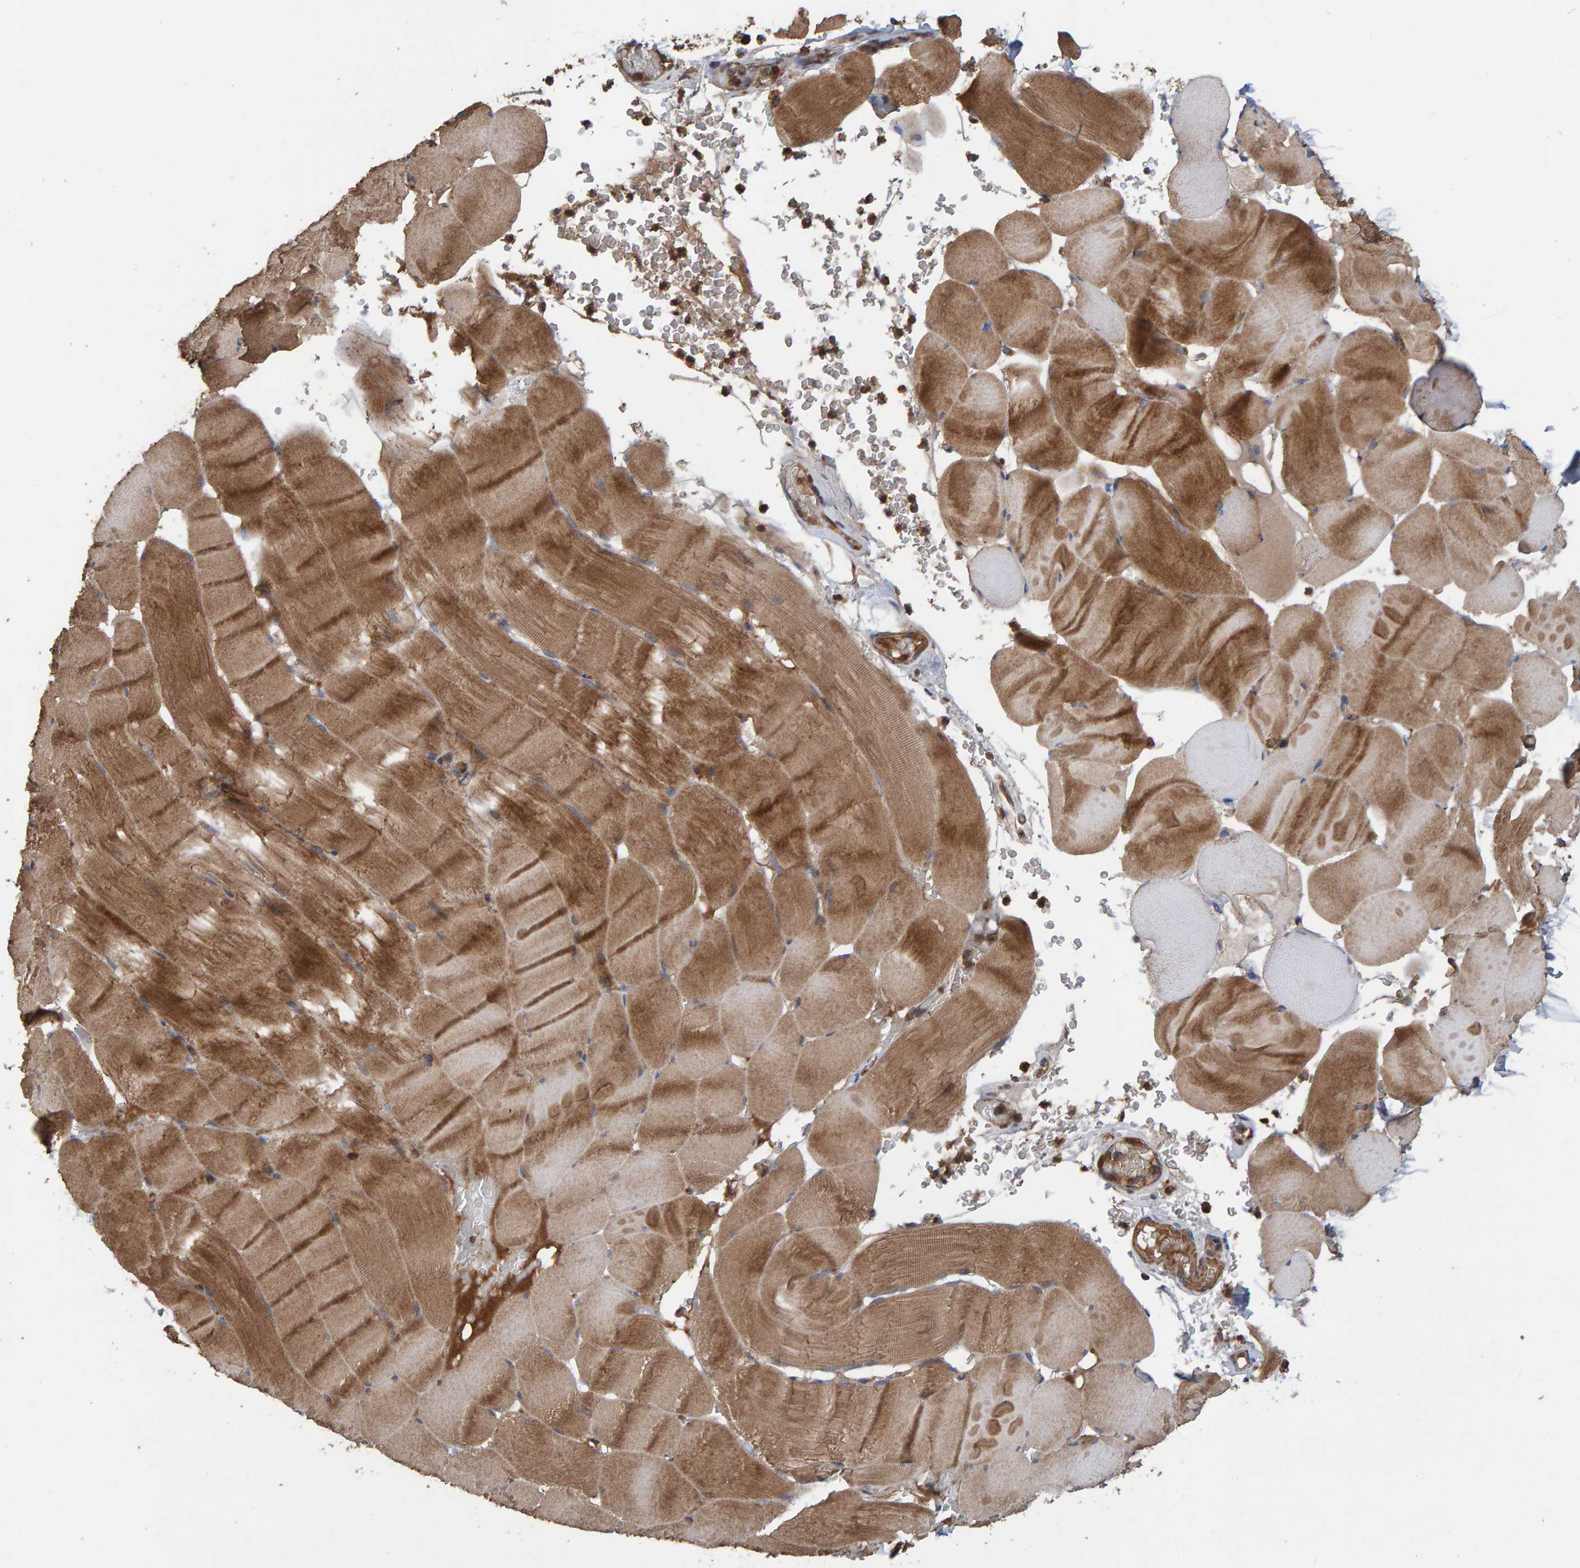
{"staining": {"intensity": "moderate", "quantity": ">75%", "location": "cytoplasmic/membranous"}, "tissue": "skeletal muscle", "cell_type": "Myocytes", "image_type": "normal", "snomed": [{"axis": "morphology", "description": "Normal tissue, NOS"}, {"axis": "topography", "description": "Skeletal muscle"}], "caption": "Protein staining by IHC displays moderate cytoplasmic/membranous expression in approximately >75% of myocytes in normal skeletal muscle.", "gene": "KIAA0753", "patient": {"sex": "male", "age": 62}}